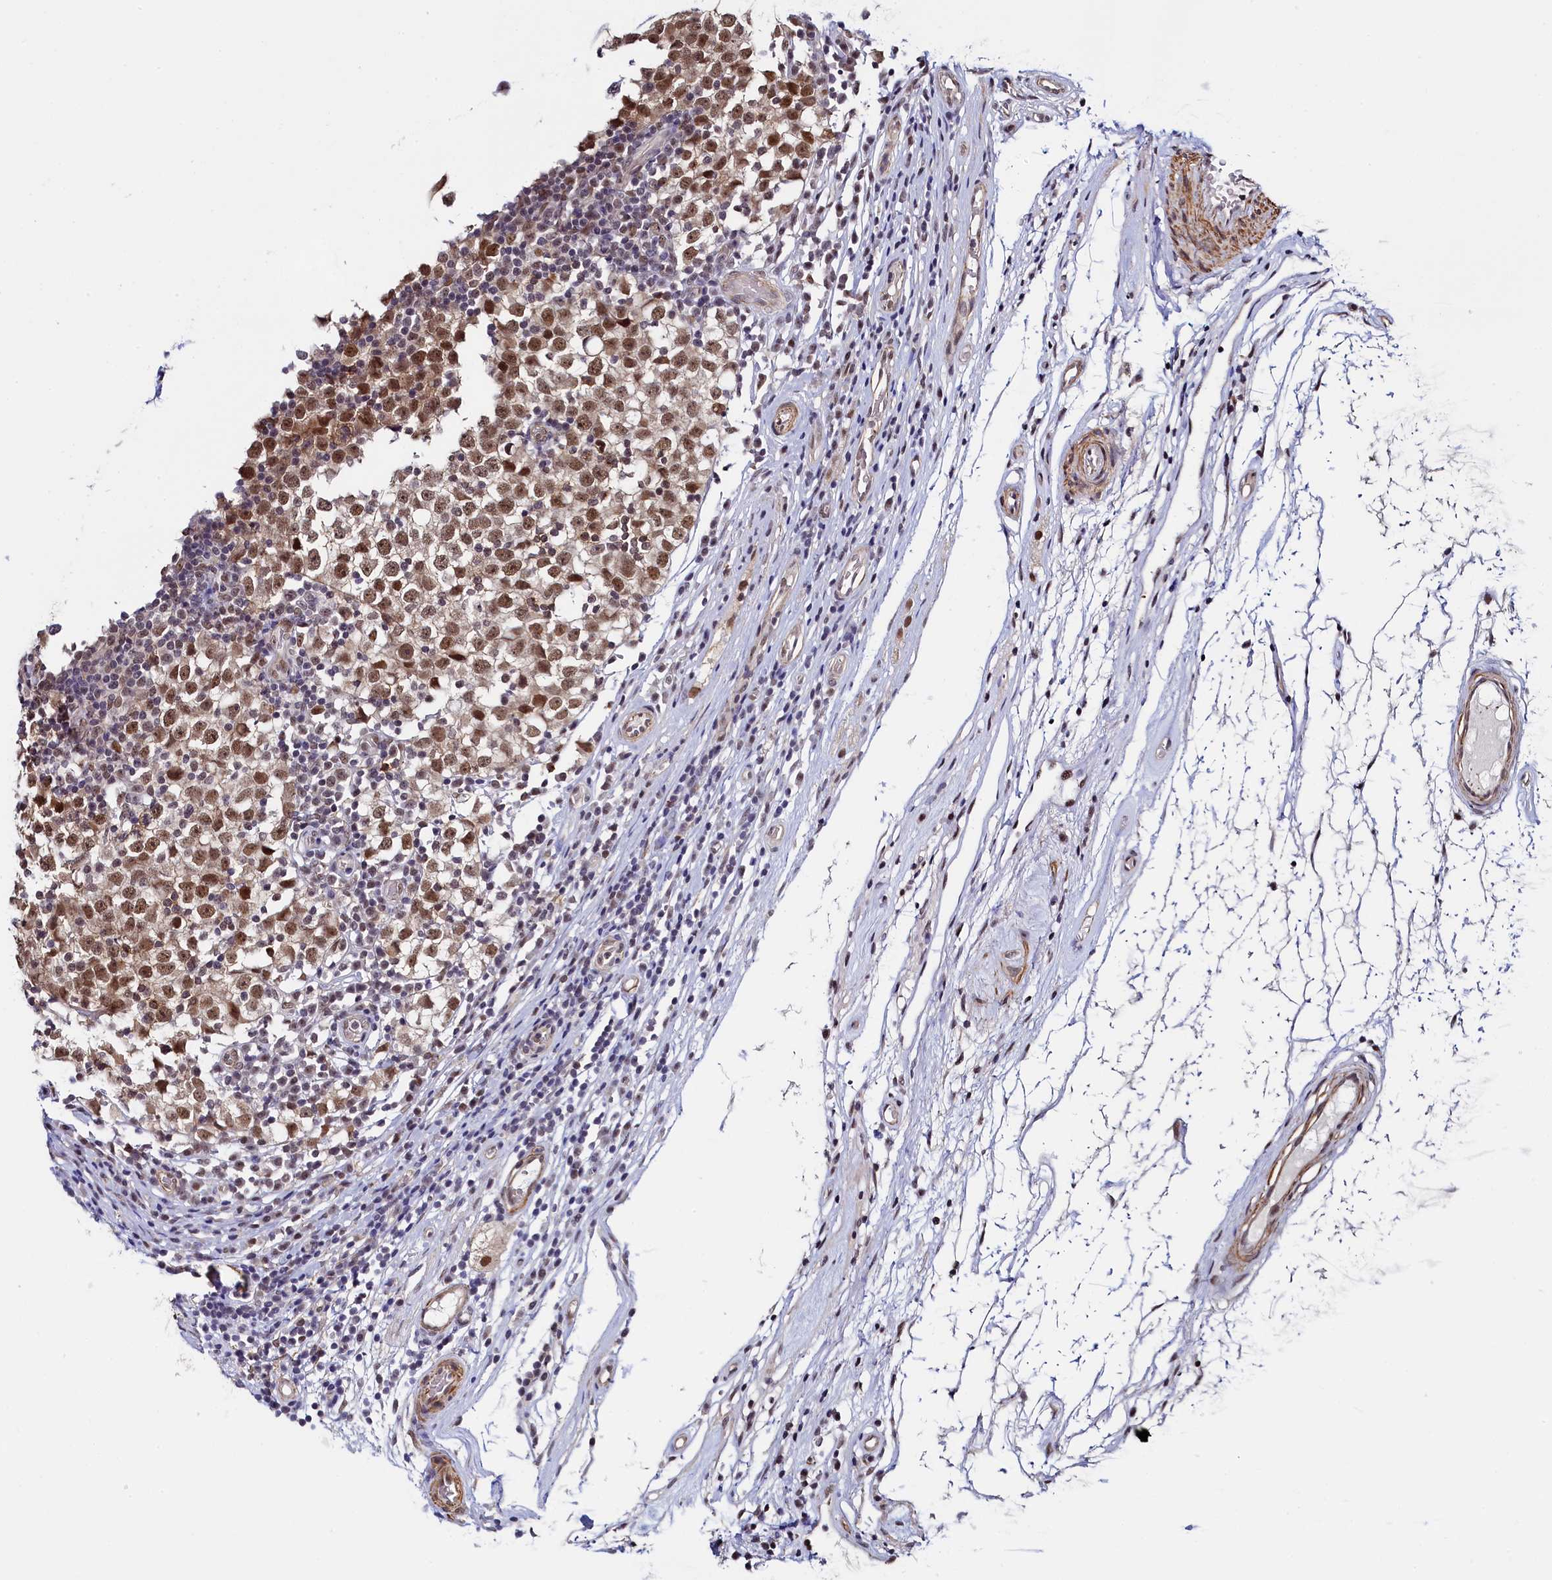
{"staining": {"intensity": "moderate", "quantity": "25%-75%", "location": "nuclear"}, "tissue": "testis cancer", "cell_type": "Tumor cells", "image_type": "cancer", "snomed": [{"axis": "morphology", "description": "Seminoma, NOS"}, {"axis": "topography", "description": "Testis"}], "caption": "The histopathology image displays staining of testis seminoma, revealing moderate nuclear protein staining (brown color) within tumor cells.", "gene": "INTS14", "patient": {"sex": "male", "age": 65}}